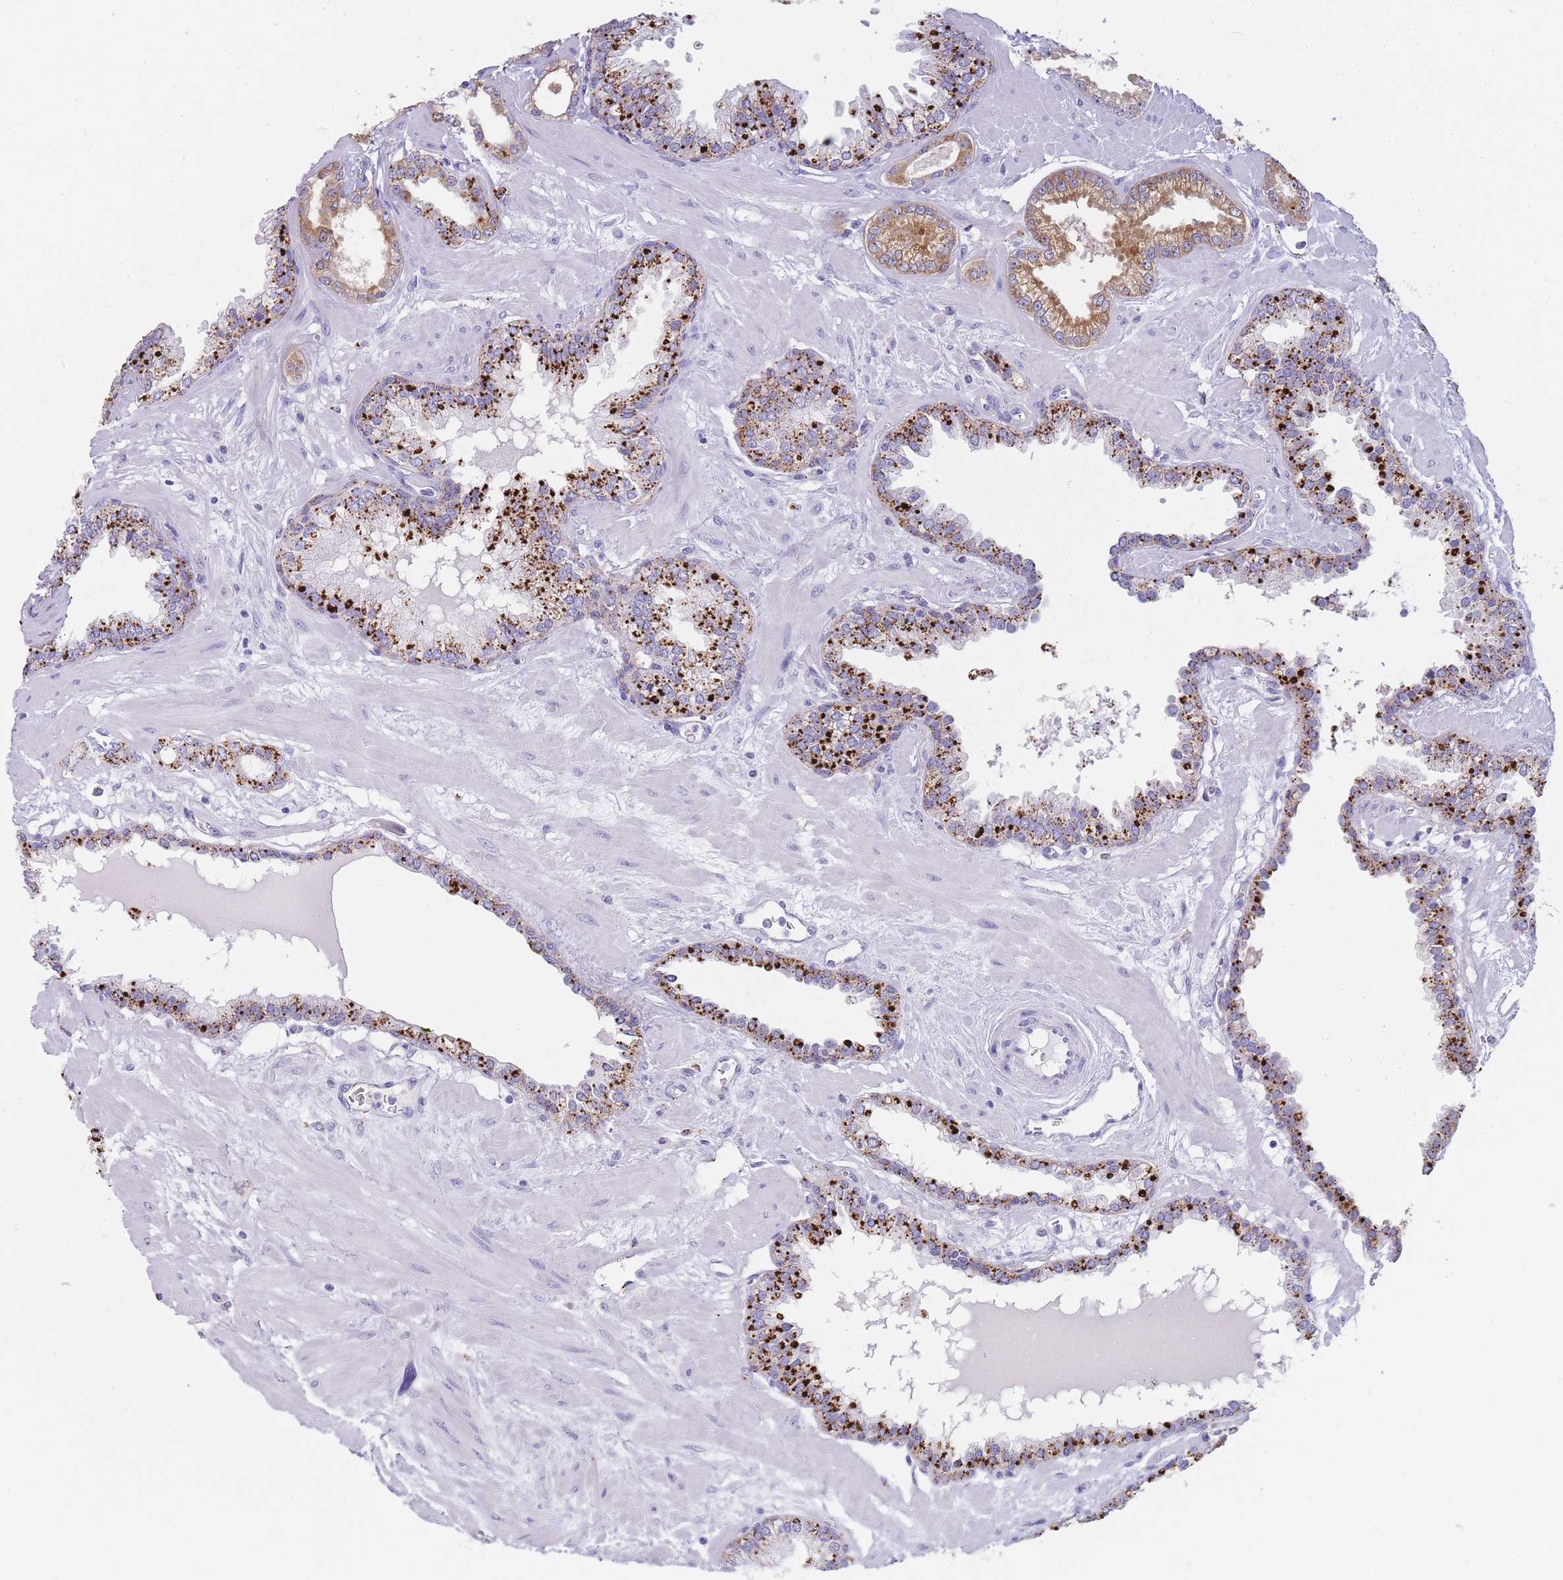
{"staining": {"intensity": "strong", "quantity": ">75%", "location": "cytoplasmic/membranous"}, "tissue": "prostate cancer", "cell_type": "Tumor cells", "image_type": "cancer", "snomed": [{"axis": "morphology", "description": "Adenocarcinoma, Low grade"}, {"axis": "topography", "description": "Prostate"}], "caption": "Immunohistochemical staining of adenocarcinoma (low-grade) (prostate) displays high levels of strong cytoplasmic/membranous protein positivity in about >75% of tumor cells.", "gene": "GAA", "patient": {"sex": "male", "age": 60}}